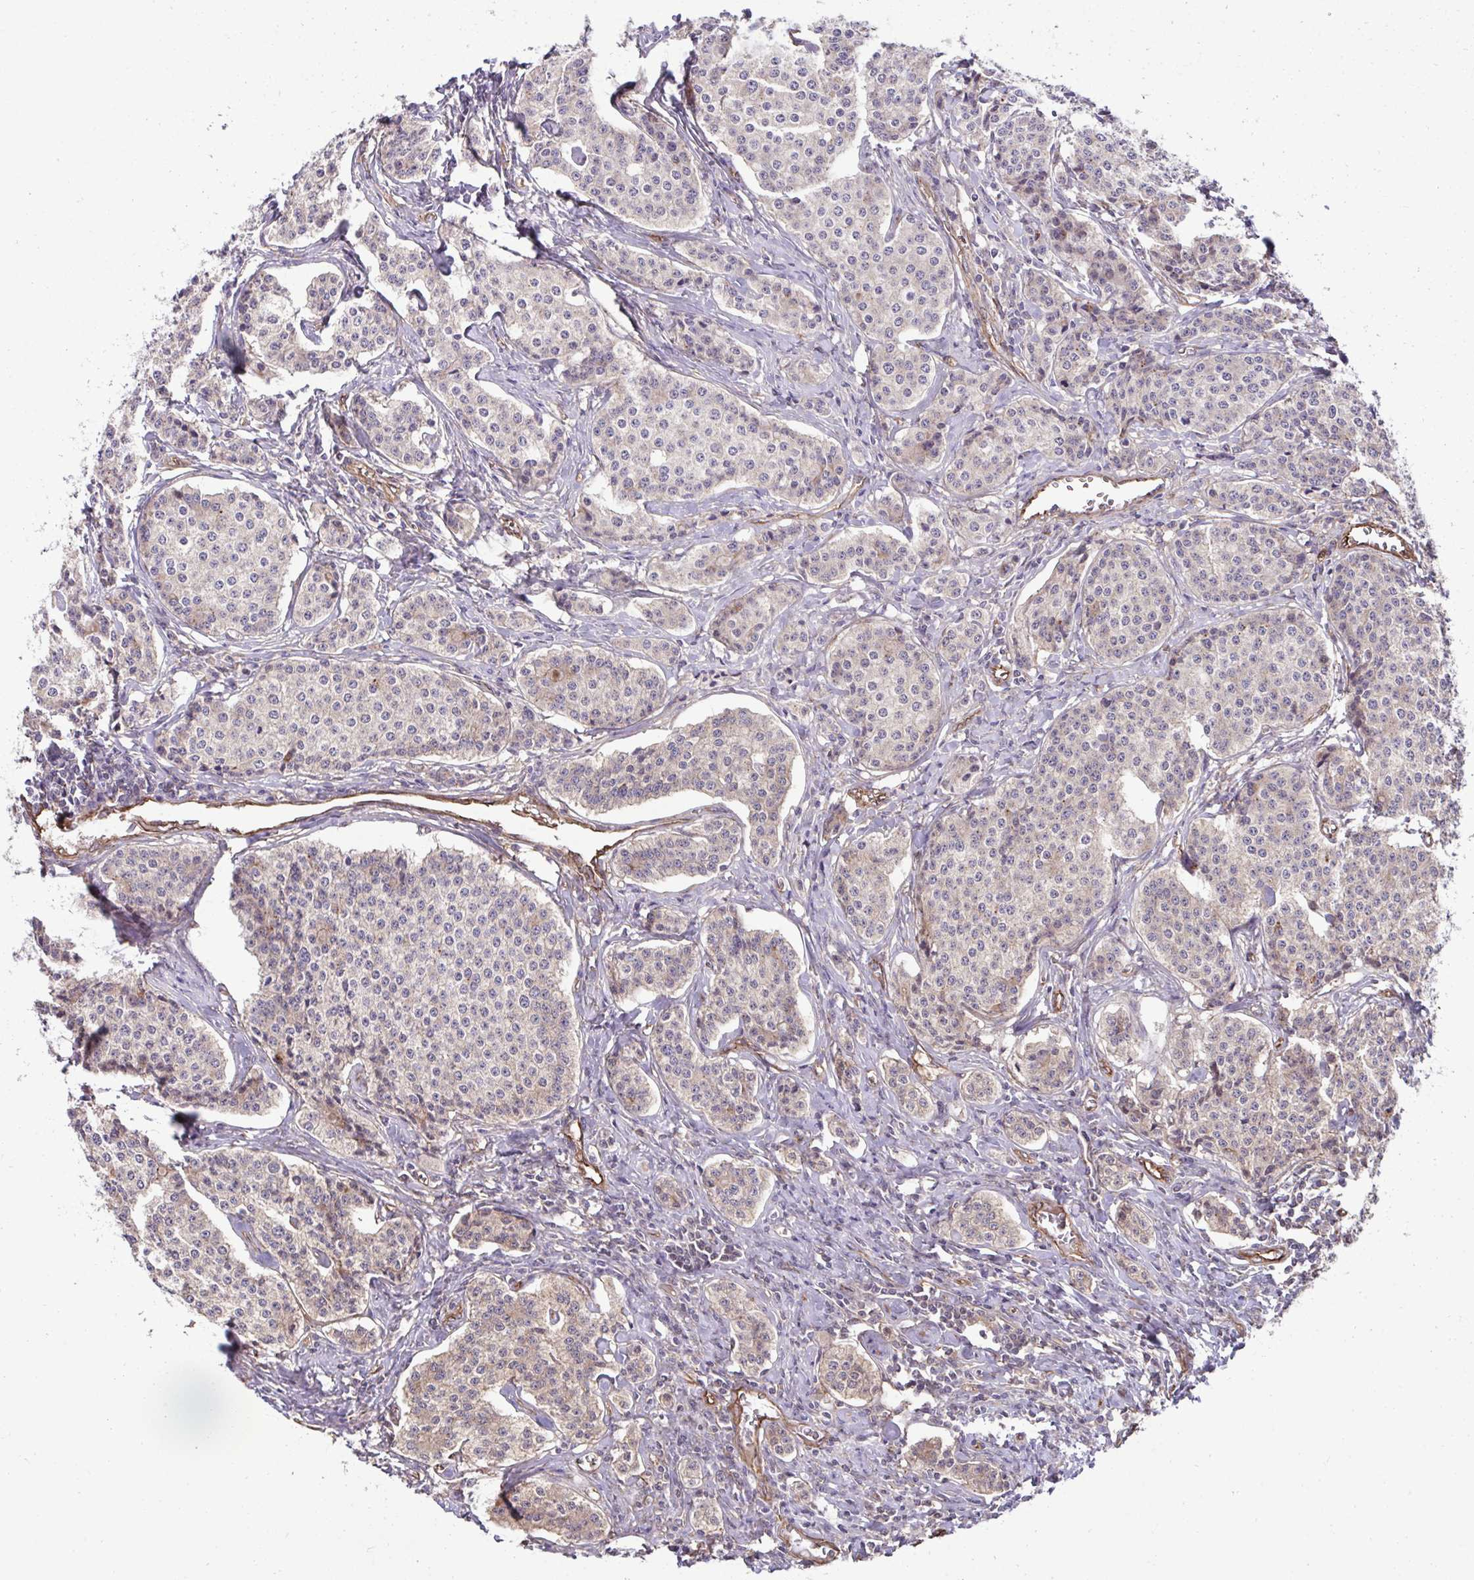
{"staining": {"intensity": "weak", "quantity": "<25%", "location": "cytoplasmic/membranous"}, "tissue": "carcinoid", "cell_type": "Tumor cells", "image_type": "cancer", "snomed": [{"axis": "morphology", "description": "Carcinoid, malignant, NOS"}, {"axis": "topography", "description": "Small intestine"}], "caption": "Tumor cells show no significant protein expression in carcinoid (malignant). (Immunohistochemistry (ihc), brightfield microscopy, high magnification).", "gene": "TRIM52", "patient": {"sex": "female", "age": 64}}